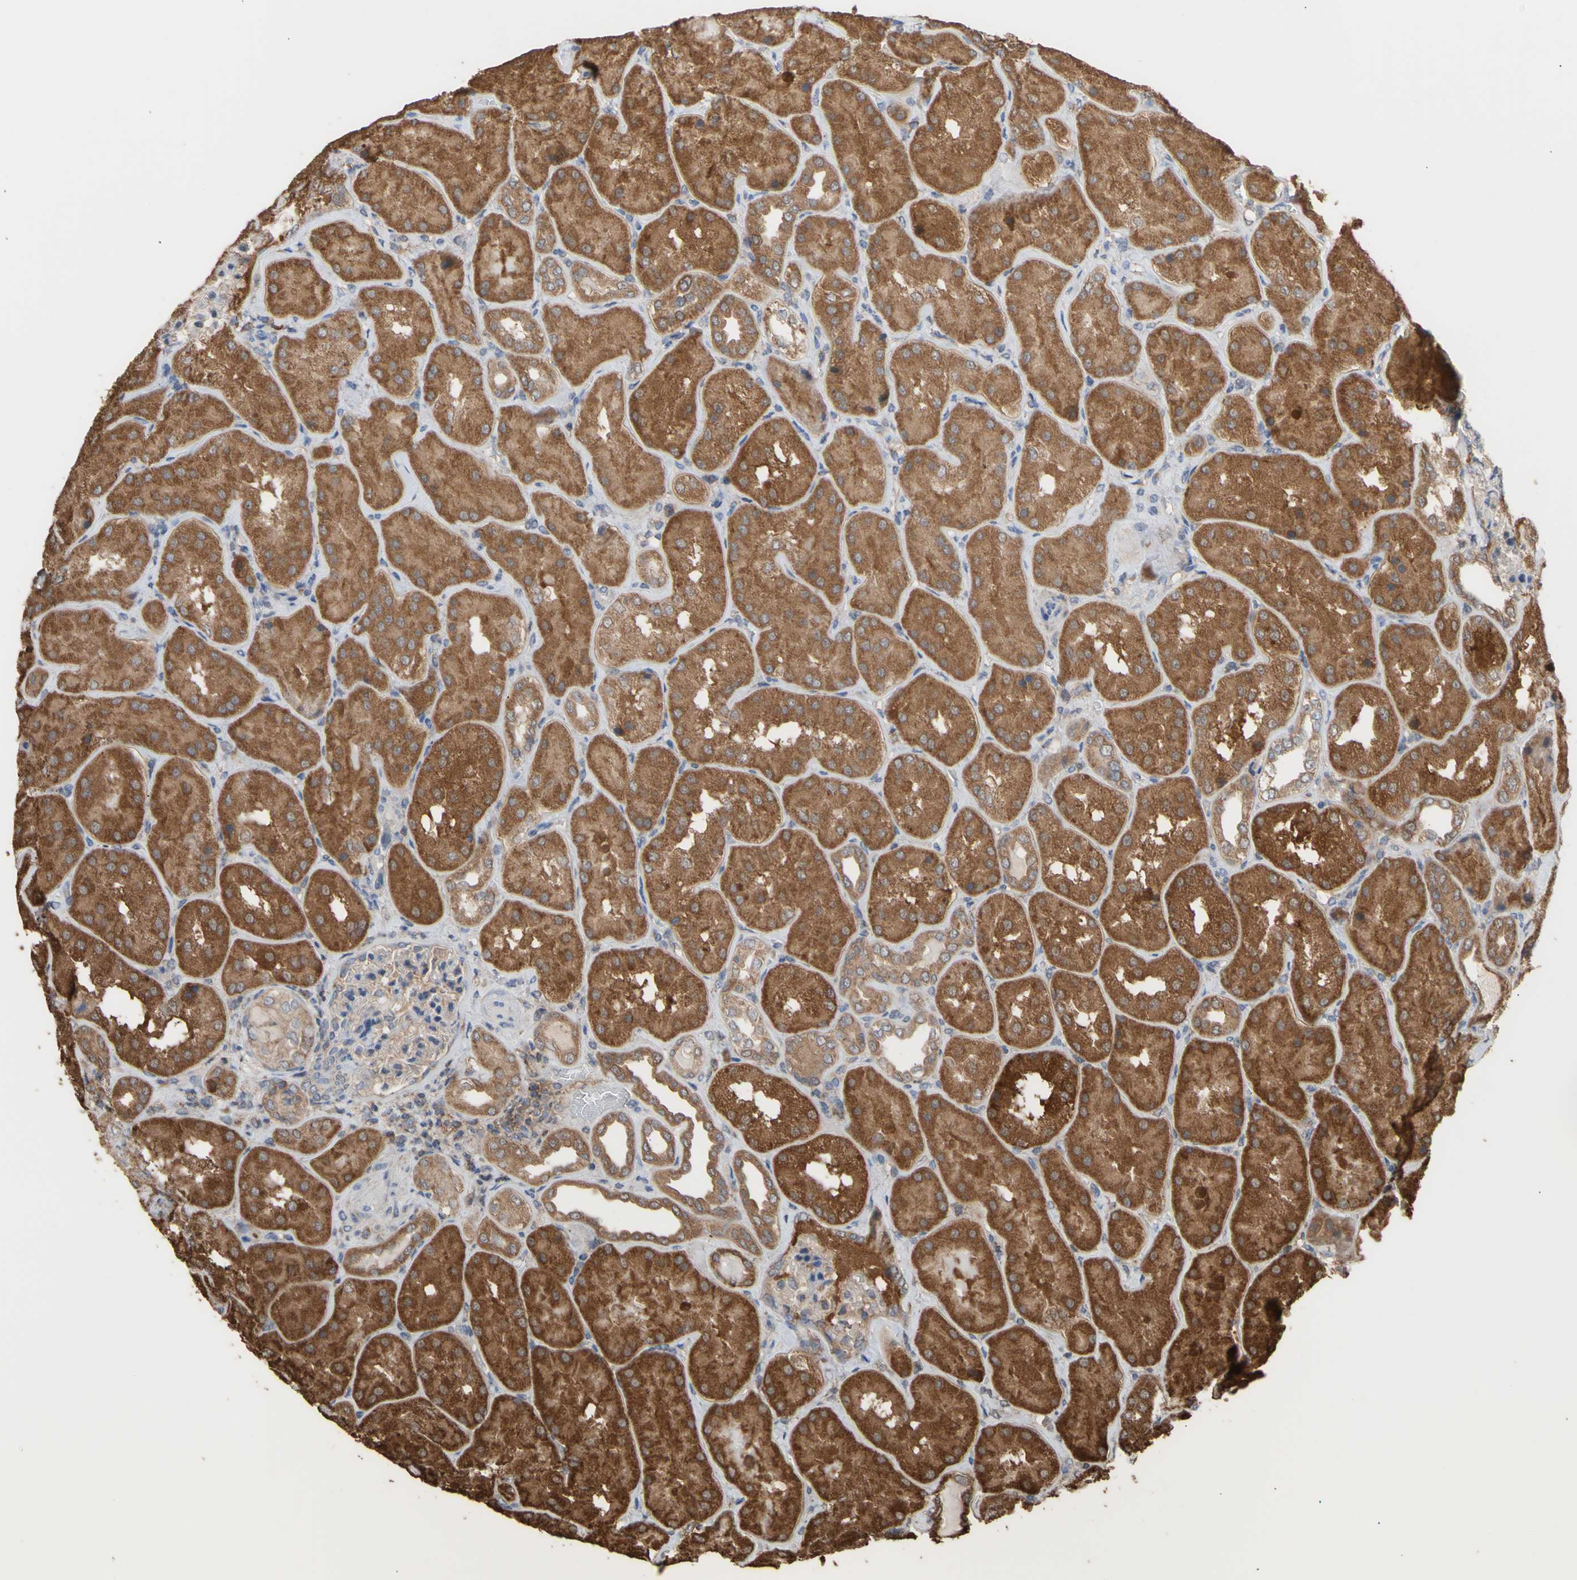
{"staining": {"intensity": "weak", "quantity": ">75%", "location": "cytoplasmic/membranous"}, "tissue": "kidney", "cell_type": "Cells in glomeruli", "image_type": "normal", "snomed": [{"axis": "morphology", "description": "Normal tissue, NOS"}, {"axis": "topography", "description": "Kidney"}], "caption": "DAB immunohistochemical staining of benign kidney shows weak cytoplasmic/membranous protein positivity in approximately >75% of cells in glomeruli. (brown staining indicates protein expression, while blue staining denotes nuclei).", "gene": "ALDH9A1", "patient": {"sex": "female", "age": 56}}